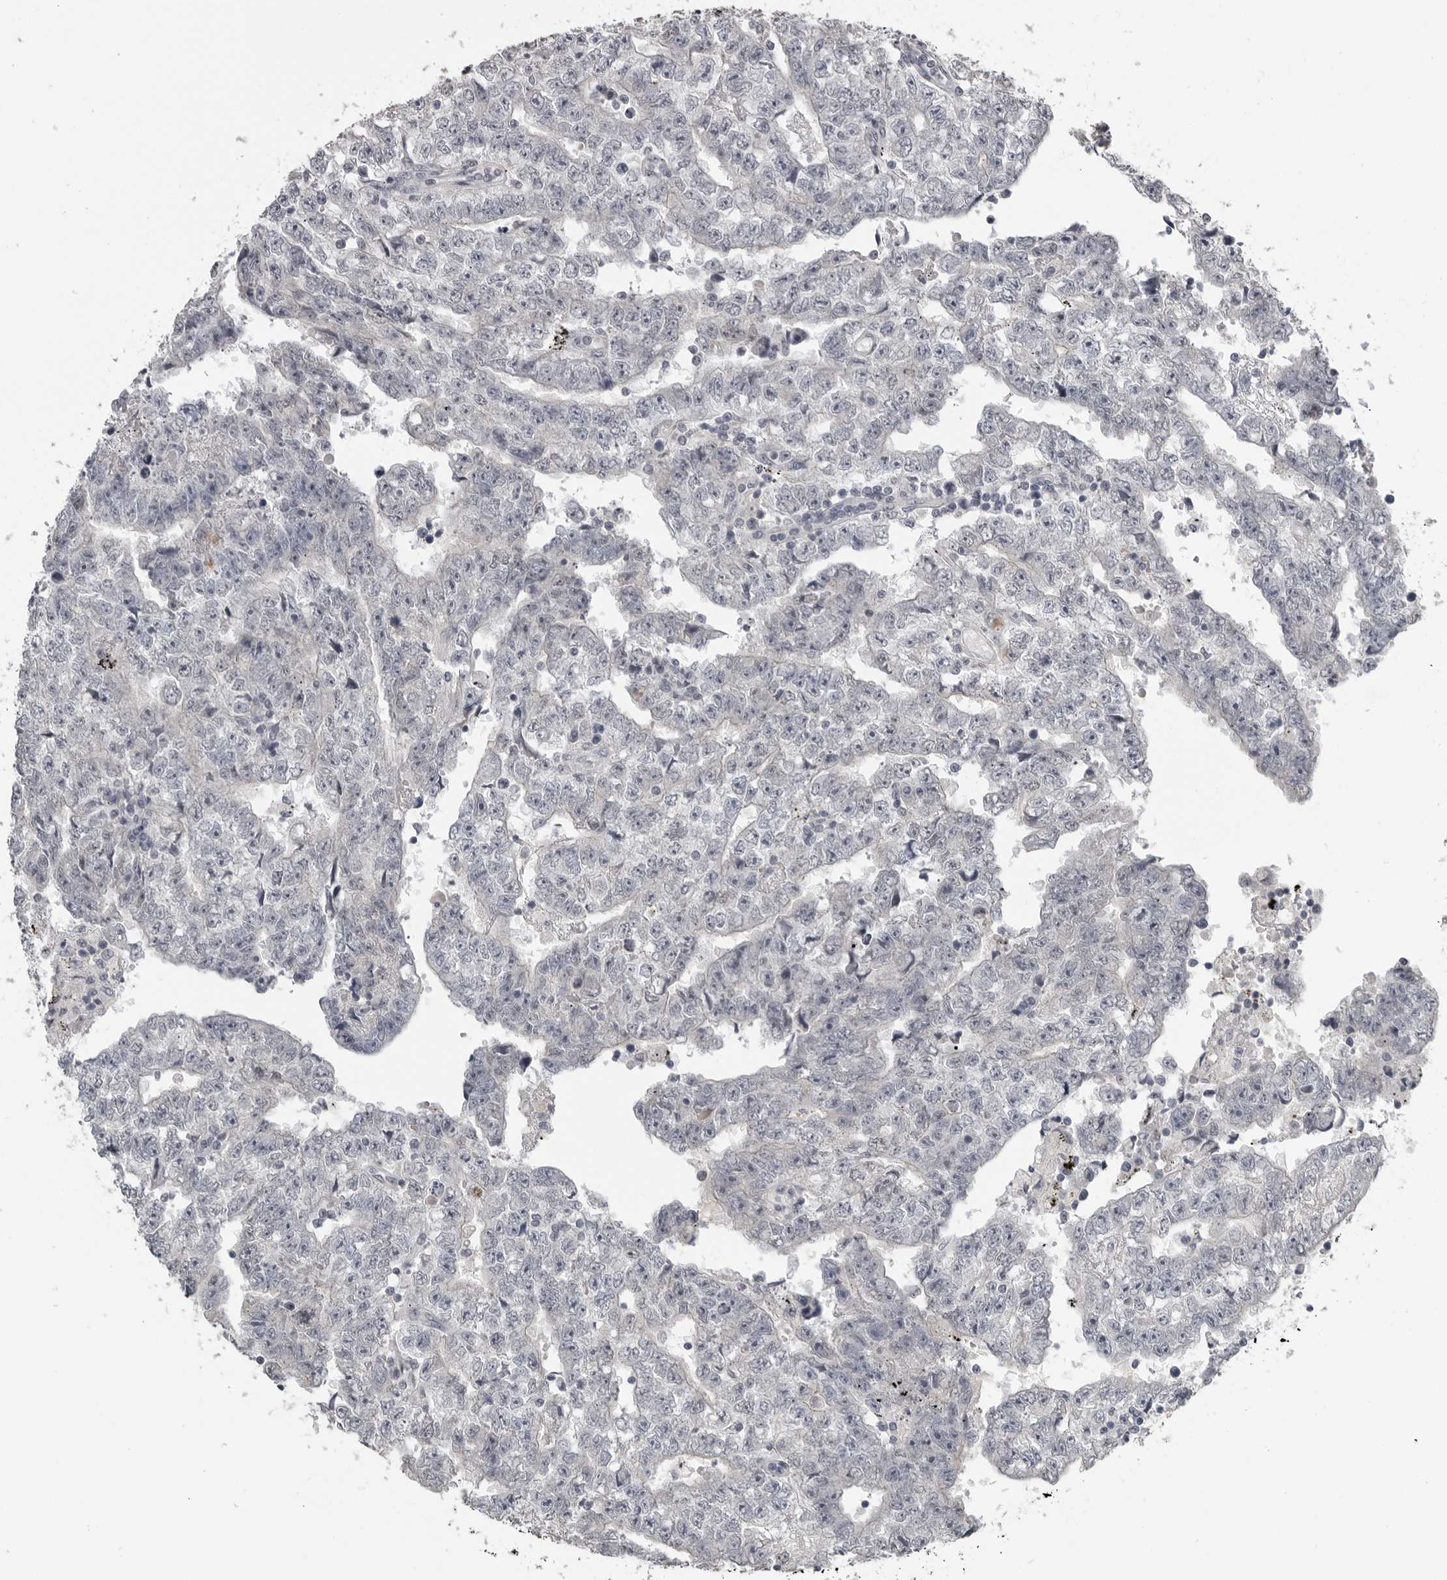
{"staining": {"intensity": "negative", "quantity": "none", "location": "none"}, "tissue": "testis cancer", "cell_type": "Tumor cells", "image_type": "cancer", "snomed": [{"axis": "morphology", "description": "Carcinoma, Embryonal, NOS"}, {"axis": "topography", "description": "Testis"}], "caption": "Immunohistochemical staining of testis cancer (embryonal carcinoma) exhibits no significant expression in tumor cells.", "gene": "PRRX2", "patient": {"sex": "male", "age": 25}}